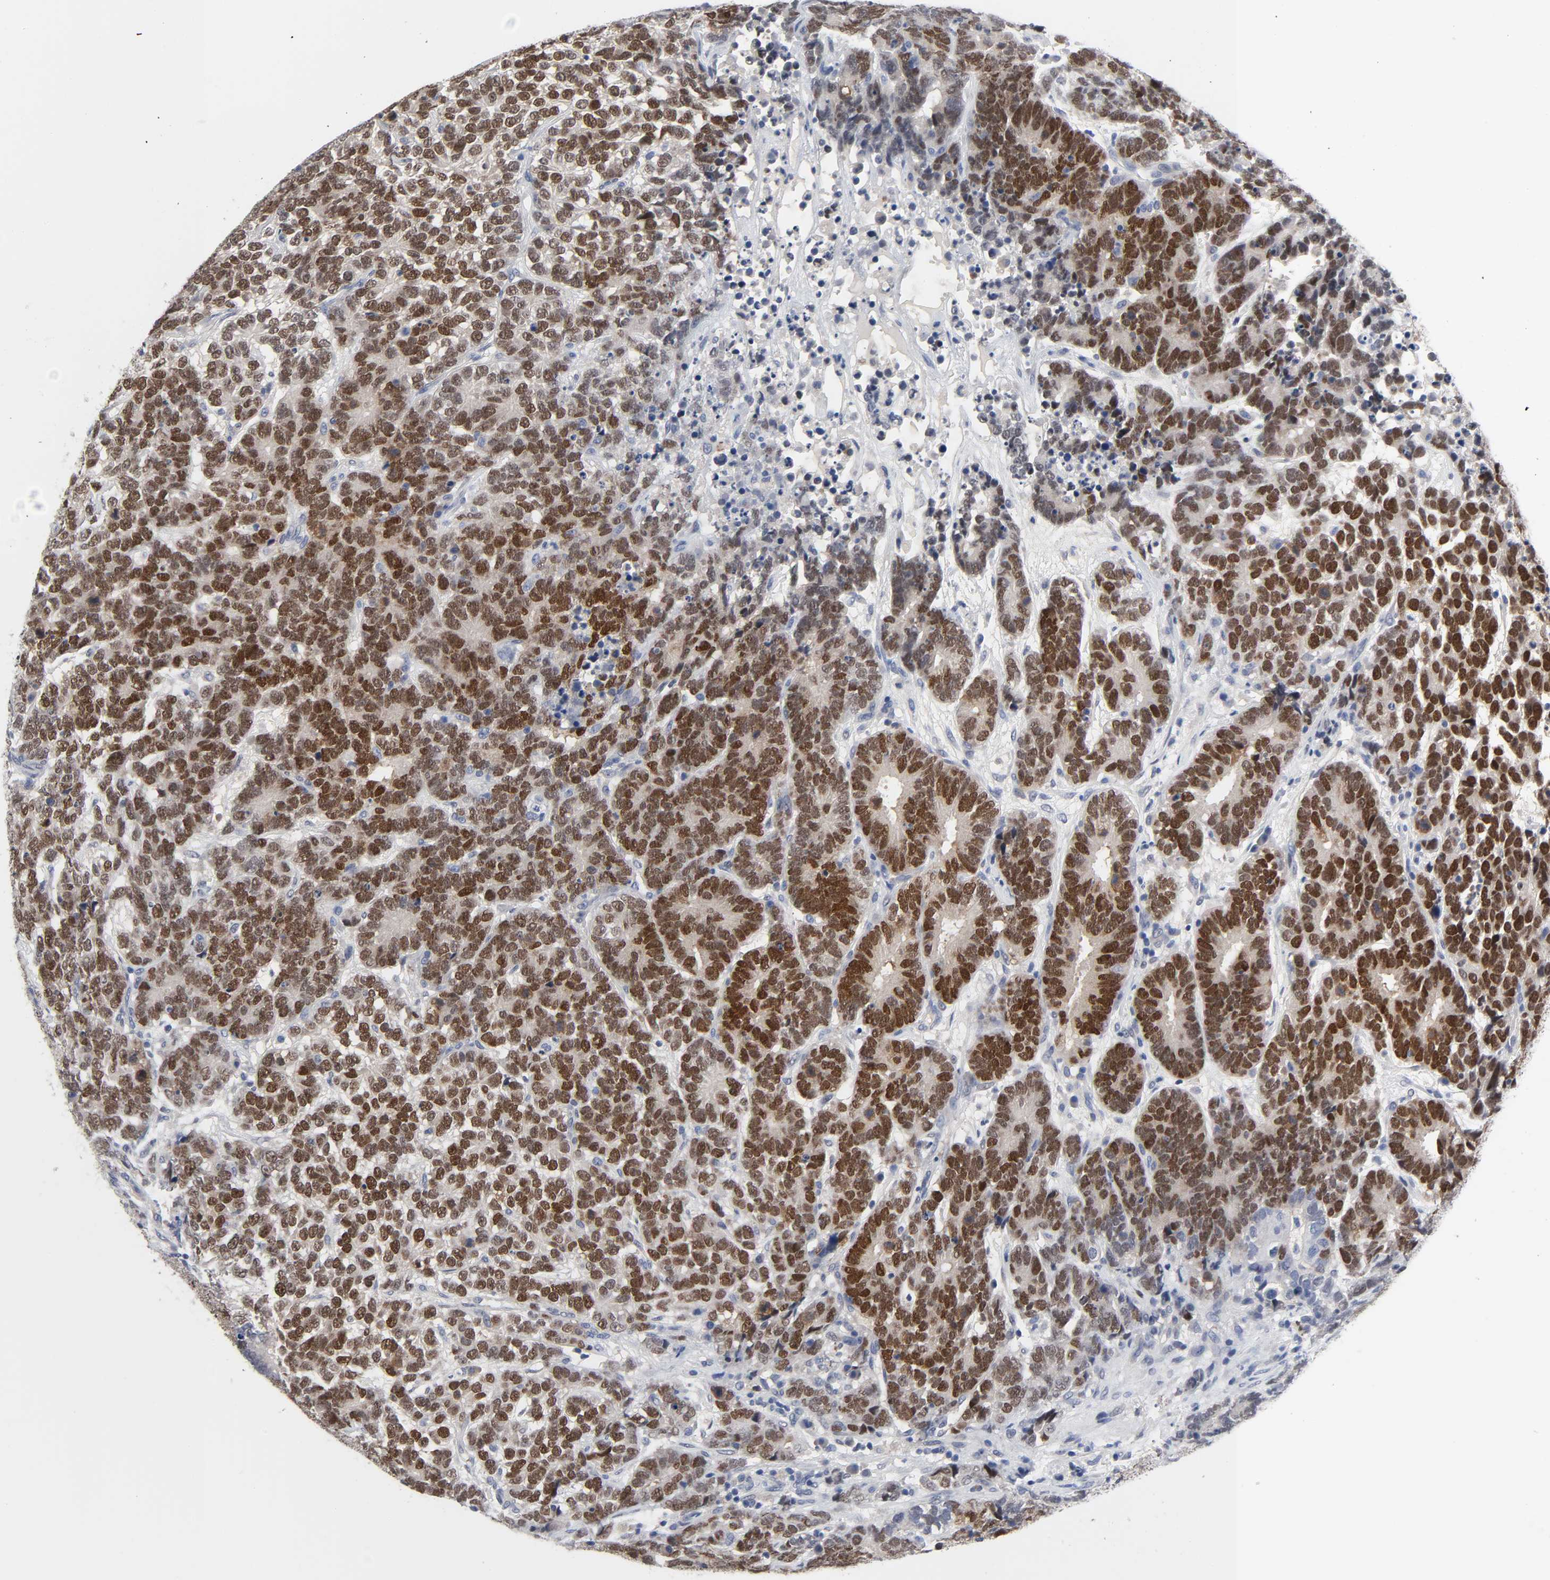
{"staining": {"intensity": "strong", "quantity": ">75%", "location": "nuclear"}, "tissue": "testis cancer", "cell_type": "Tumor cells", "image_type": "cancer", "snomed": [{"axis": "morphology", "description": "Carcinoma, Embryonal, NOS"}, {"axis": "topography", "description": "Testis"}], "caption": "There is high levels of strong nuclear positivity in tumor cells of testis cancer, as demonstrated by immunohistochemical staining (brown color).", "gene": "SALL2", "patient": {"sex": "male", "age": 26}}